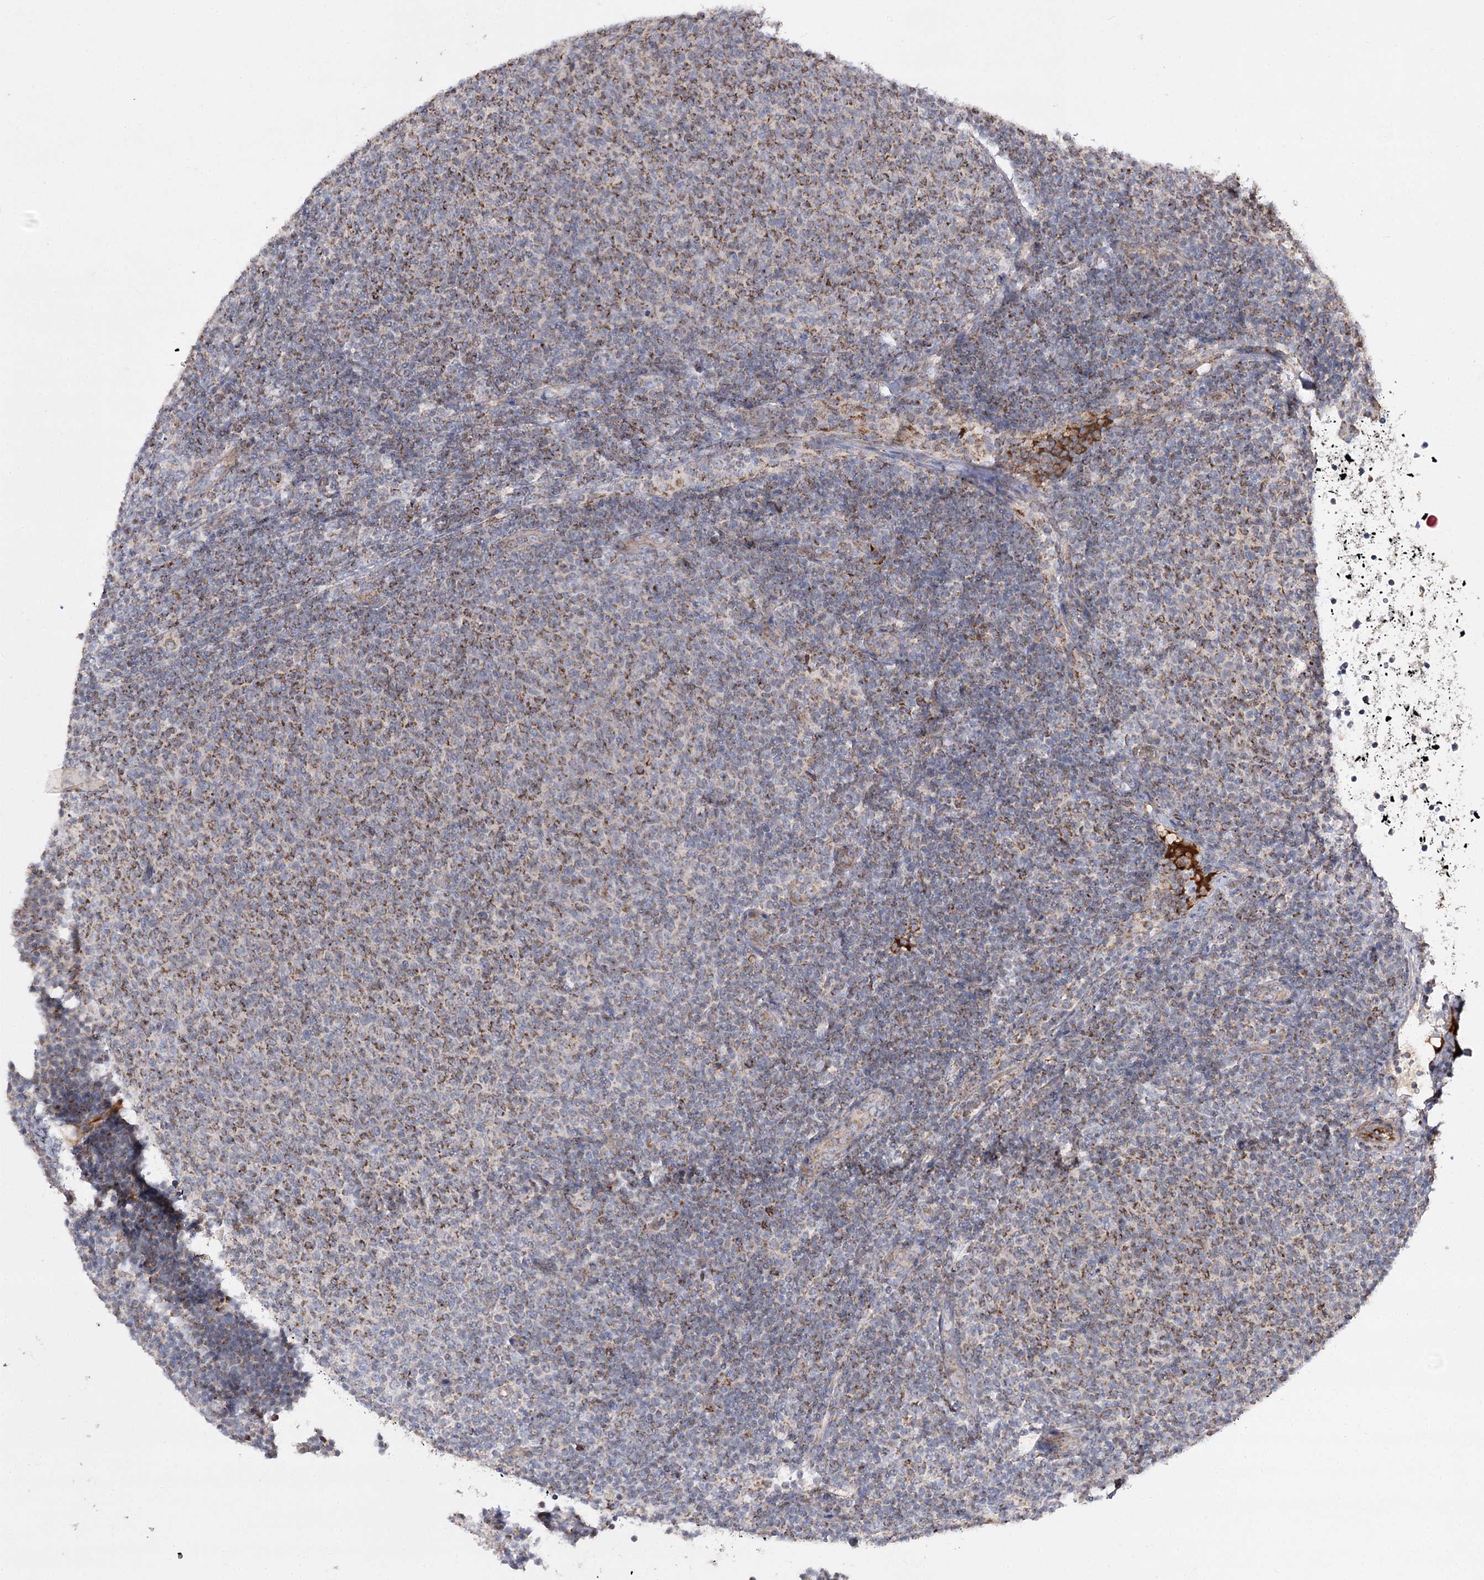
{"staining": {"intensity": "moderate", "quantity": "25%-75%", "location": "cytoplasmic/membranous"}, "tissue": "lymphoma", "cell_type": "Tumor cells", "image_type": "cancer", "snomed": [{"axis": "morphology", "description": "Malignant lymphoma, non-Hodgkin's type, Low grade"}, {"axis": "topography", "description": "Lymph node"}], "caption": "There is medium levels of moderate cytoplasmic/membranous staining in tumor cells of malignant lymphoma, non-Hodgkin's type (low-grade), as demonstrated by immunohistochemical staining (brown color).", "gene": "NADK2", "patient": {"sex": "male", "age": 66}}